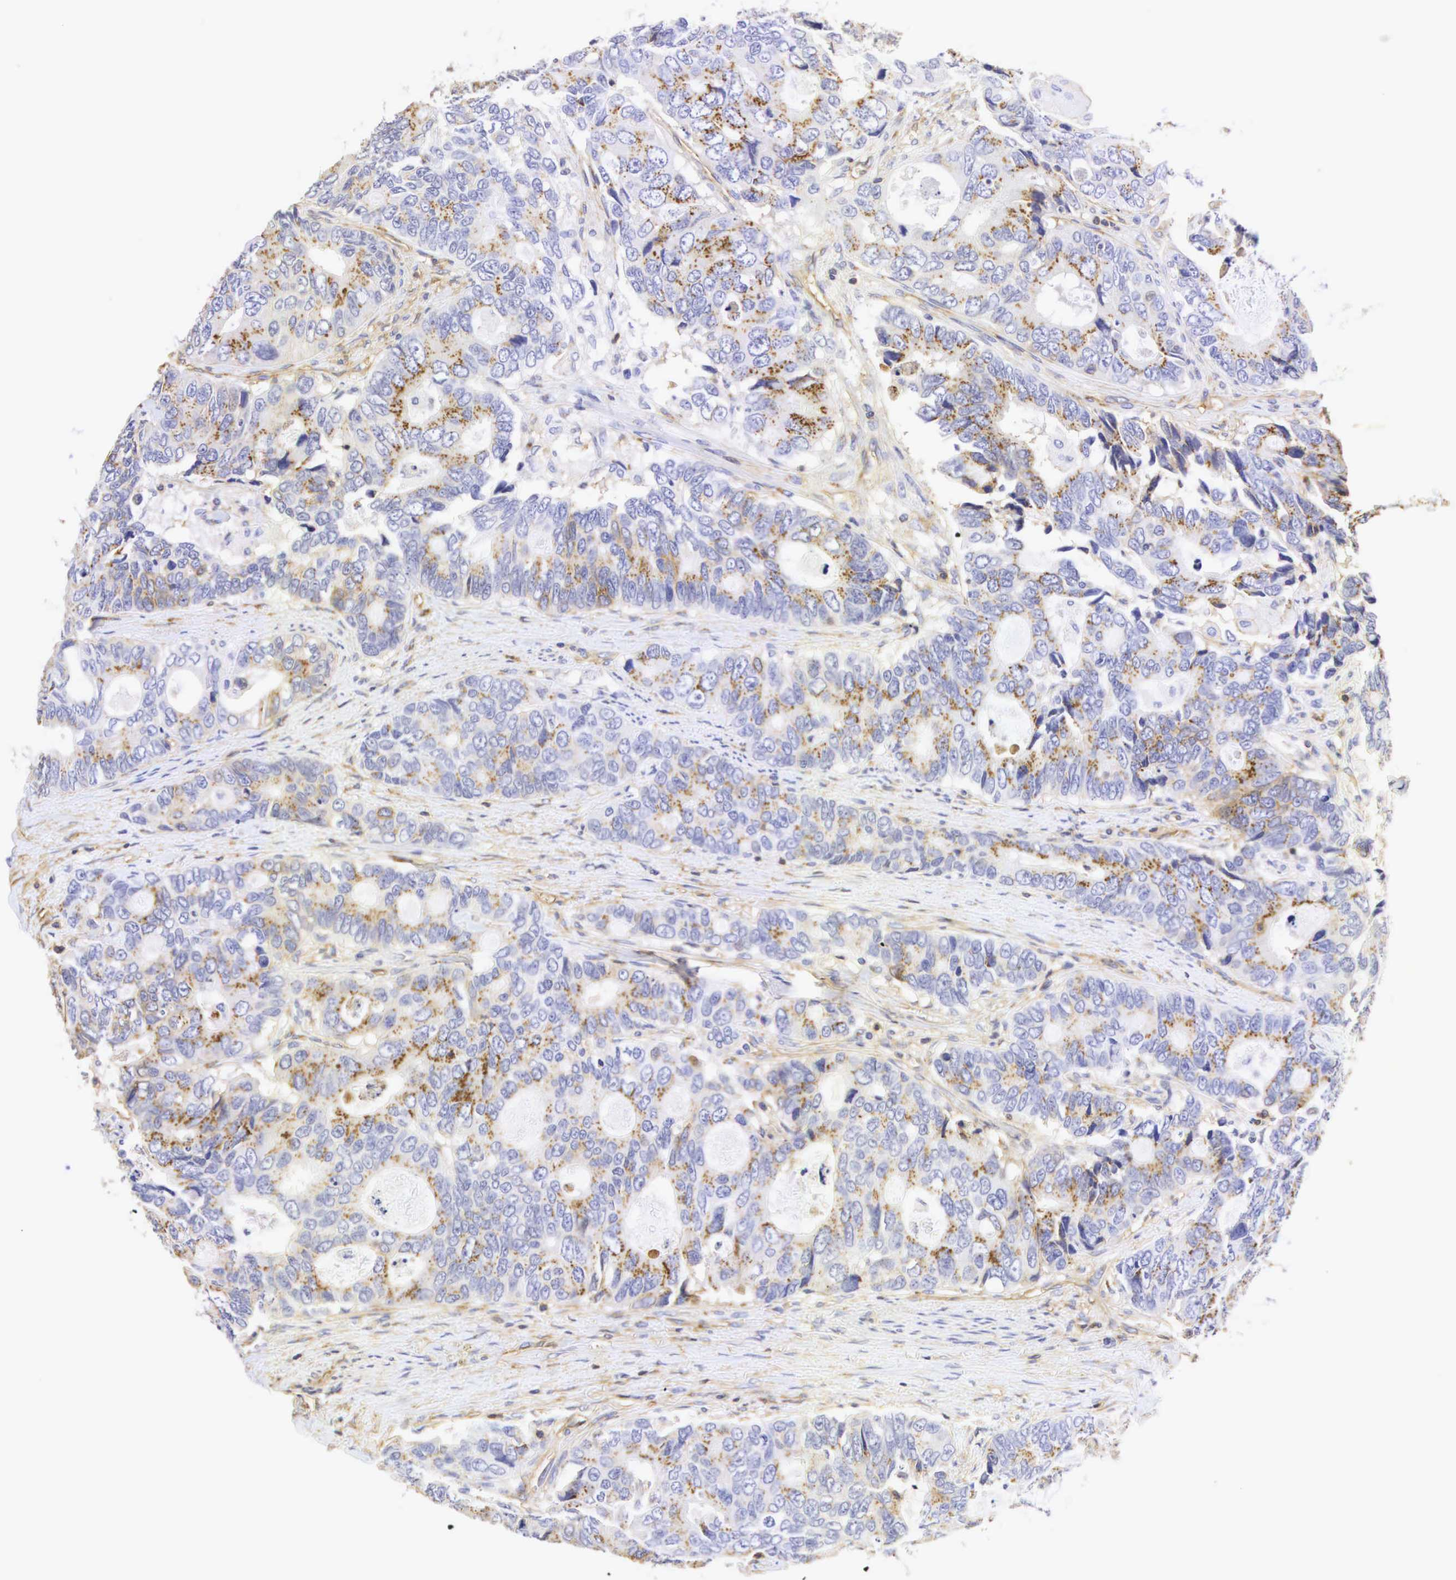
{"staining": {"intensity": "weak", "quantity": "25%-75%", "location": "cytoplasmic/membranous"}, "tissue": "colorectal cancer", "cell_type": "Tumor cells", "image_type": "cancer", "snomed": [{"axis": "morphology", "description": "Adenocarcinoma, NOS"}, {"axis": "topography", "description": "Rectum"}], "caption": "Colorectal cancer (adenocarcinoma) was stained to show a protein in brown. There is low levels of weak cytoplasmic/membranous staining in approximately 25%-75% of tumor cells.", "gene": "CD99", "patient": {"sex": "female", "age": 67}}